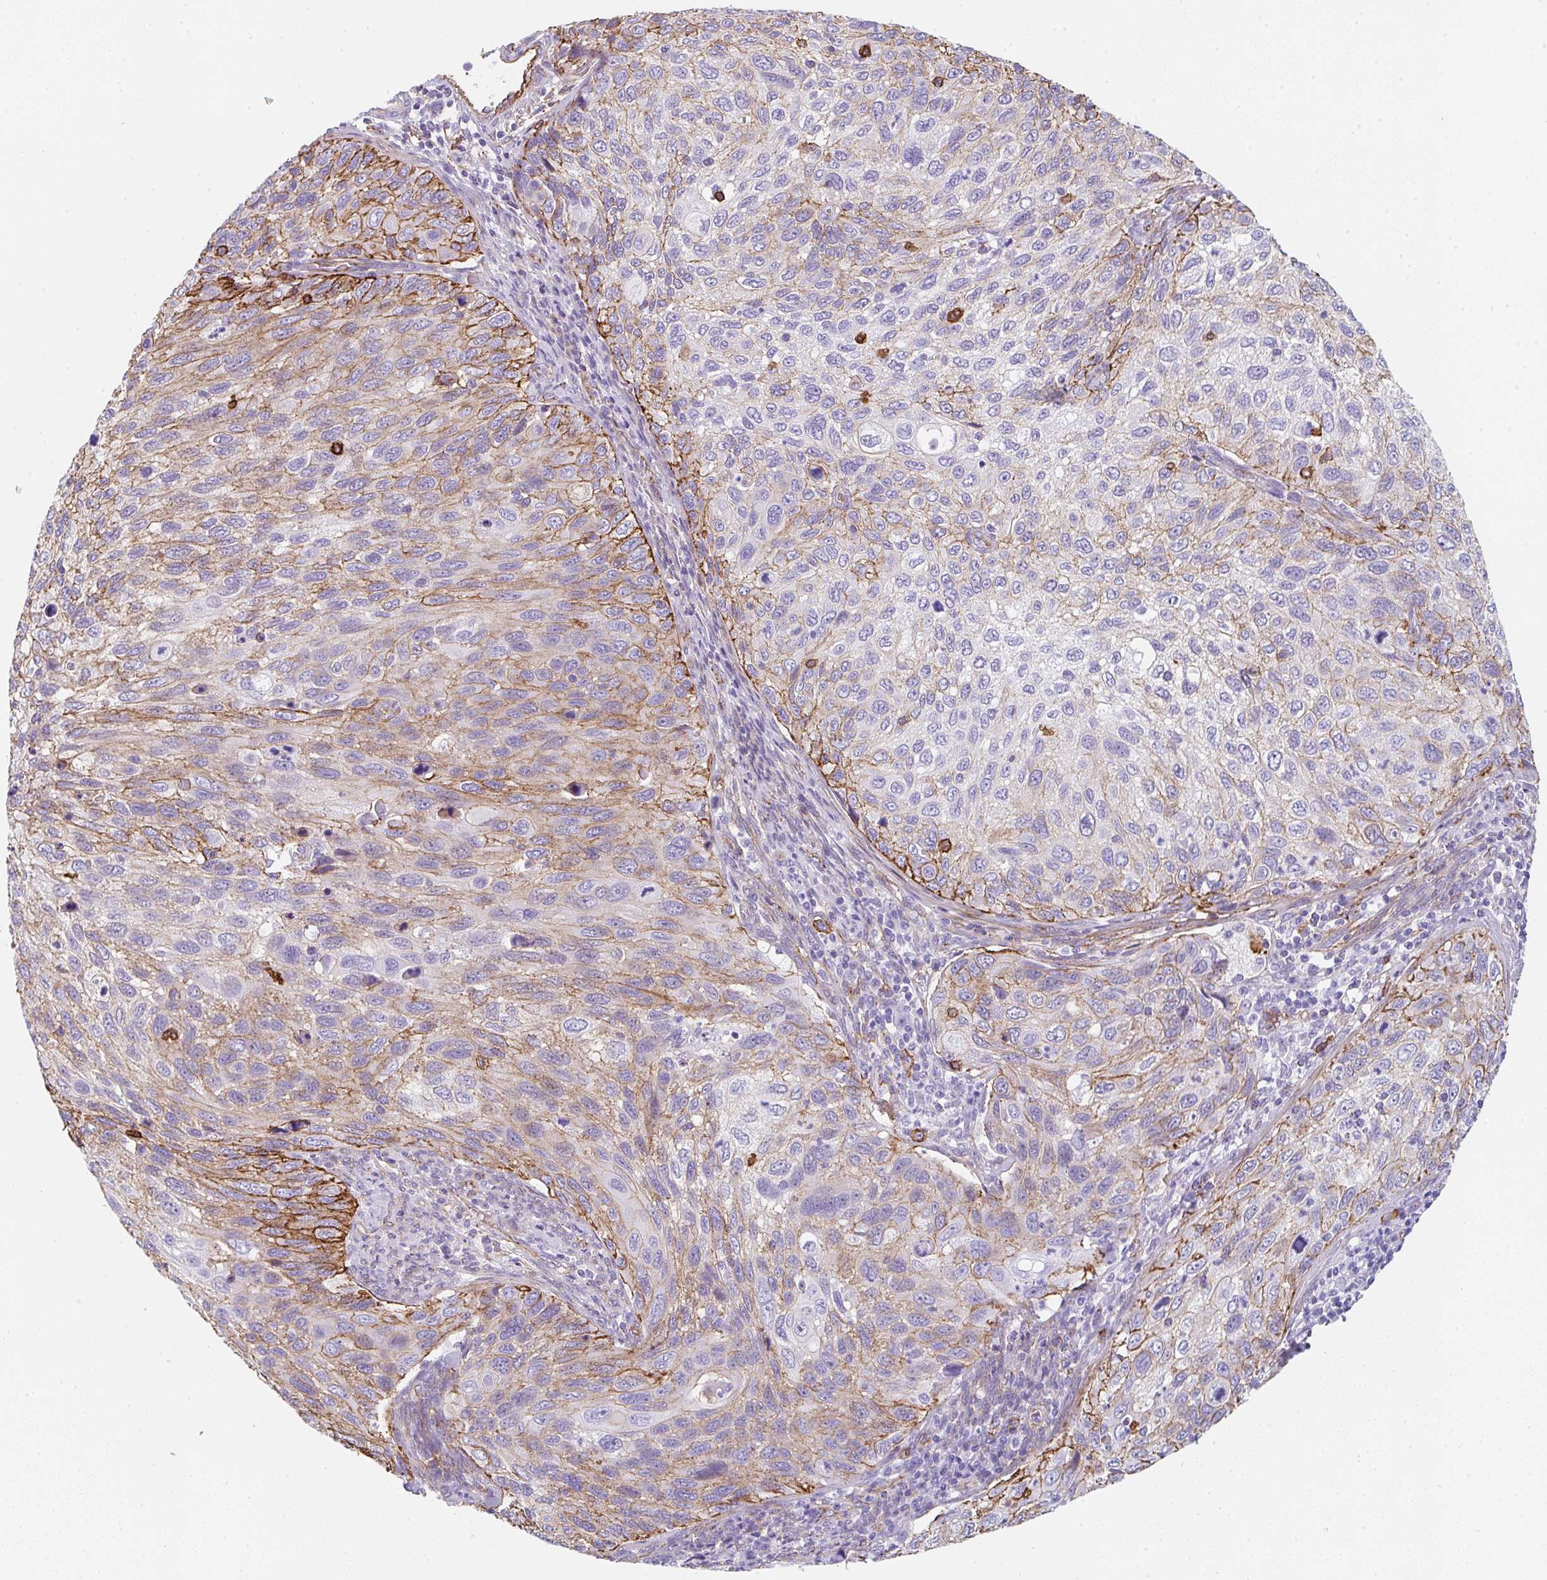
{"staining": {"intensity": "moderate", "quantity": "25%-75%", "location": "cytoplasmic/membranous"}, "tissue": "cervical cancer", "cell_type": "Tumor cells", "image_type": "cancer", "snomed": [{"axis": "morphology", "description": "Squamous cell carcinoma, NOS"}, {"axis": "topography", "description": "Cervix"}], "caption": "IHC photomicrograph of human cervical cancer (squamous cell carcinoma) stained for a protein (brown), which reveals medium levels of moderate cytoplasmic/membranous positivity in approximately 25%-75% of tumor cells.", "gene": "DBN1", "patient": {"sex": "female", "age": 70}}